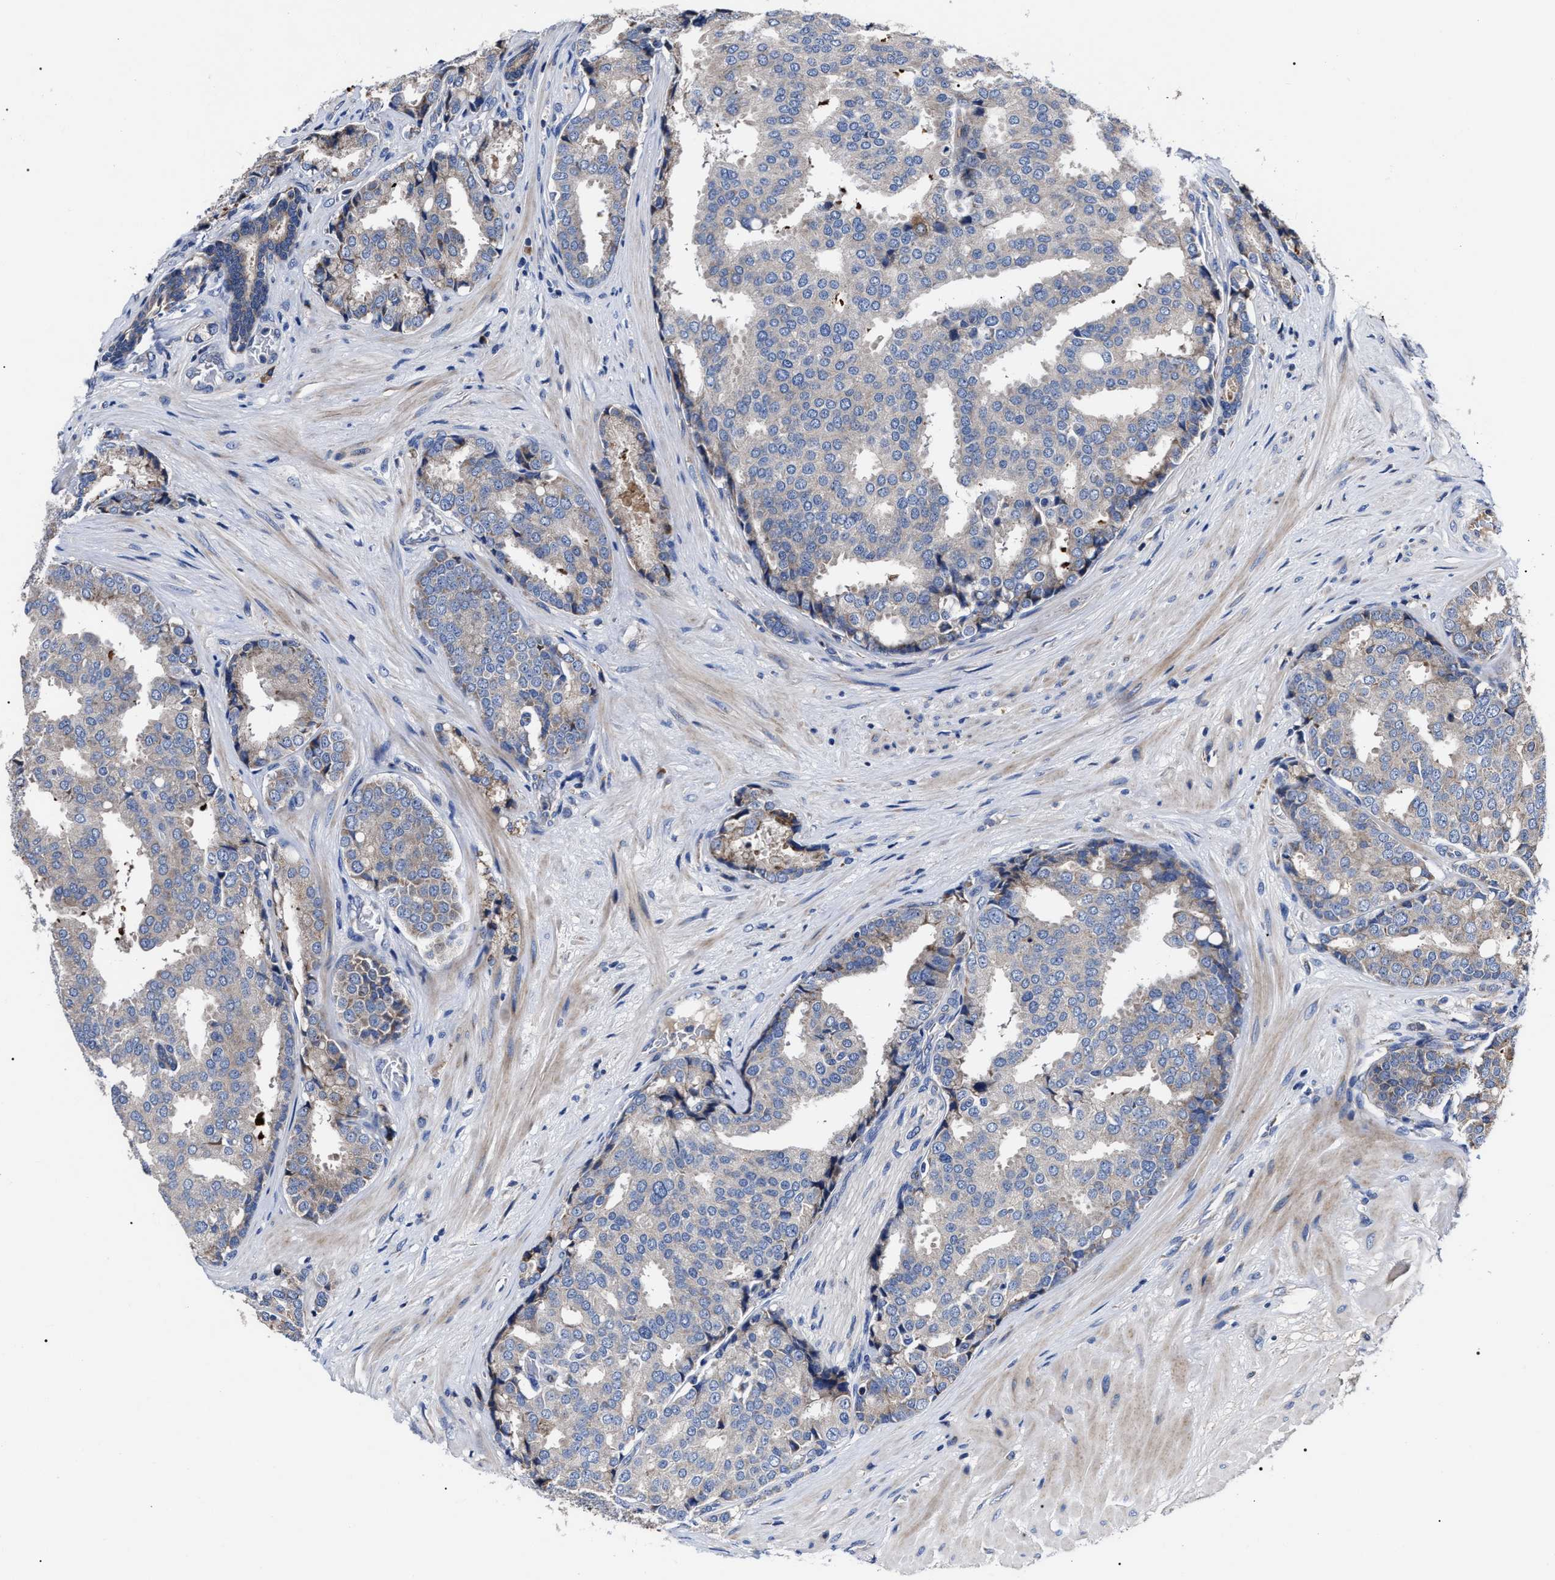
{"staining": {"intensity": "weak", "quantity": "25%-75%", "location": "cytoplasmic/membranous"}, "tissue": "prostate cancer", "cell_type": "Tumor cells", "image_type": "cancer", "snomed": [{"axis": "morphology", "description": "Adenocarcinoma, High grade"}, {"axis": "topography", "description": "Prostate"}], "caption": "DAB immunohistochemical staining of human high-grade adenocarcinoma (prostate) reveals weak cytoplasmic/membranous protein positivity in about 25%-75% of tumor cells. (brown staining indicates protein expression, while blue staining denotes nuclei).", "gene": "MACC1", "patient": {"sex": "male", "age": 50}}